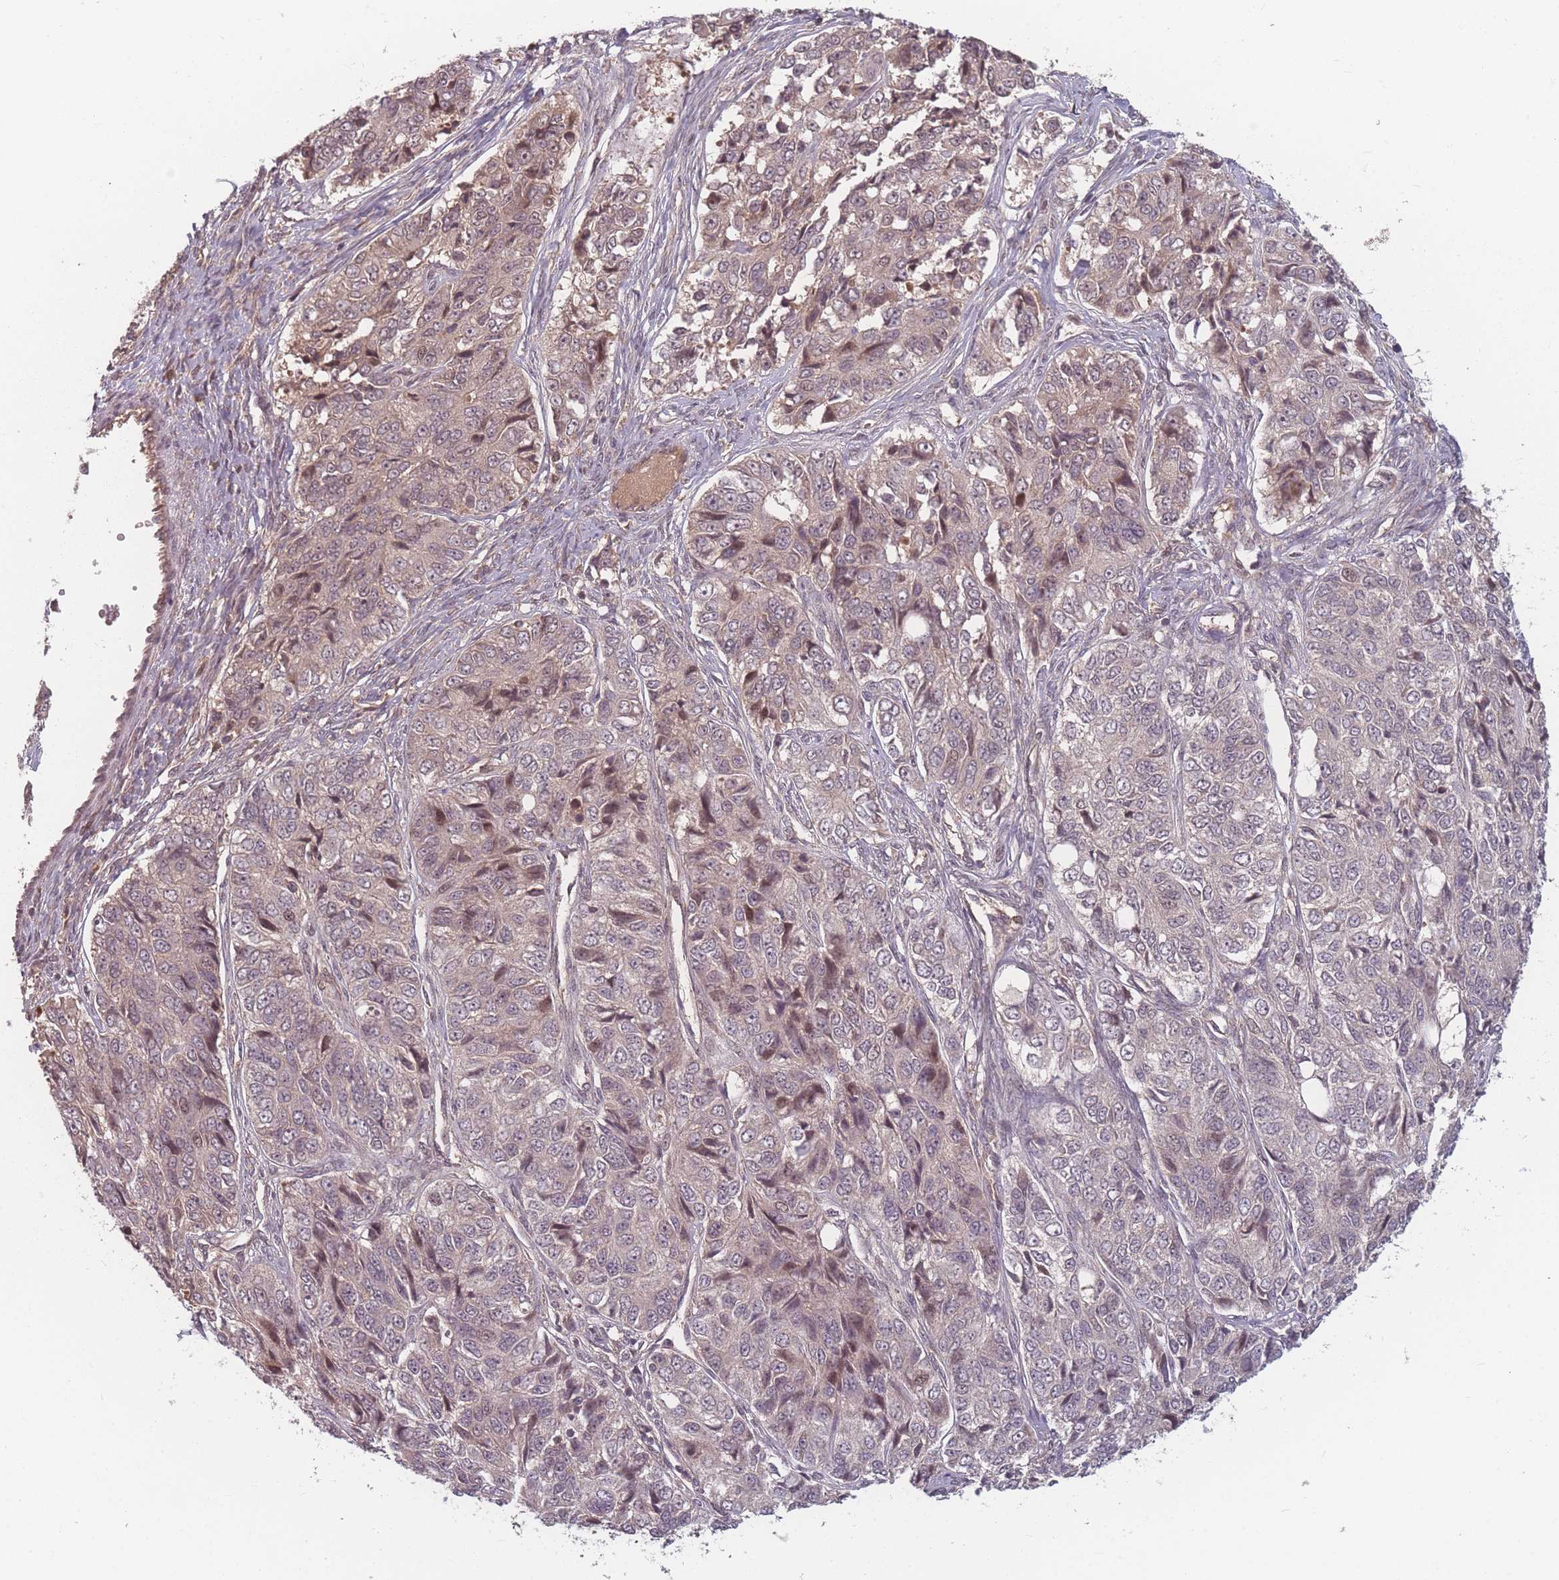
{"staining": {"intensity": "weak", "quantity": "<25%", "location": "cytoplasmic/membranous"}, "tissue": "ovarian cancer", "cell_type": "Tumor cells", "image_type": "cancer", "snomed": [{"axis": "morphology", "description": "Carcinoma, endometroid"}, {"axis": "topography", "description": "Ovary"}], "caption": "A high-resolution micrograph shows IHC staining of endometroid carcinoma (ovarian), which reveals no significant staining in tumor cells.", "gene": "HAGH", "patient": {"sex": "female", "age": 51}}